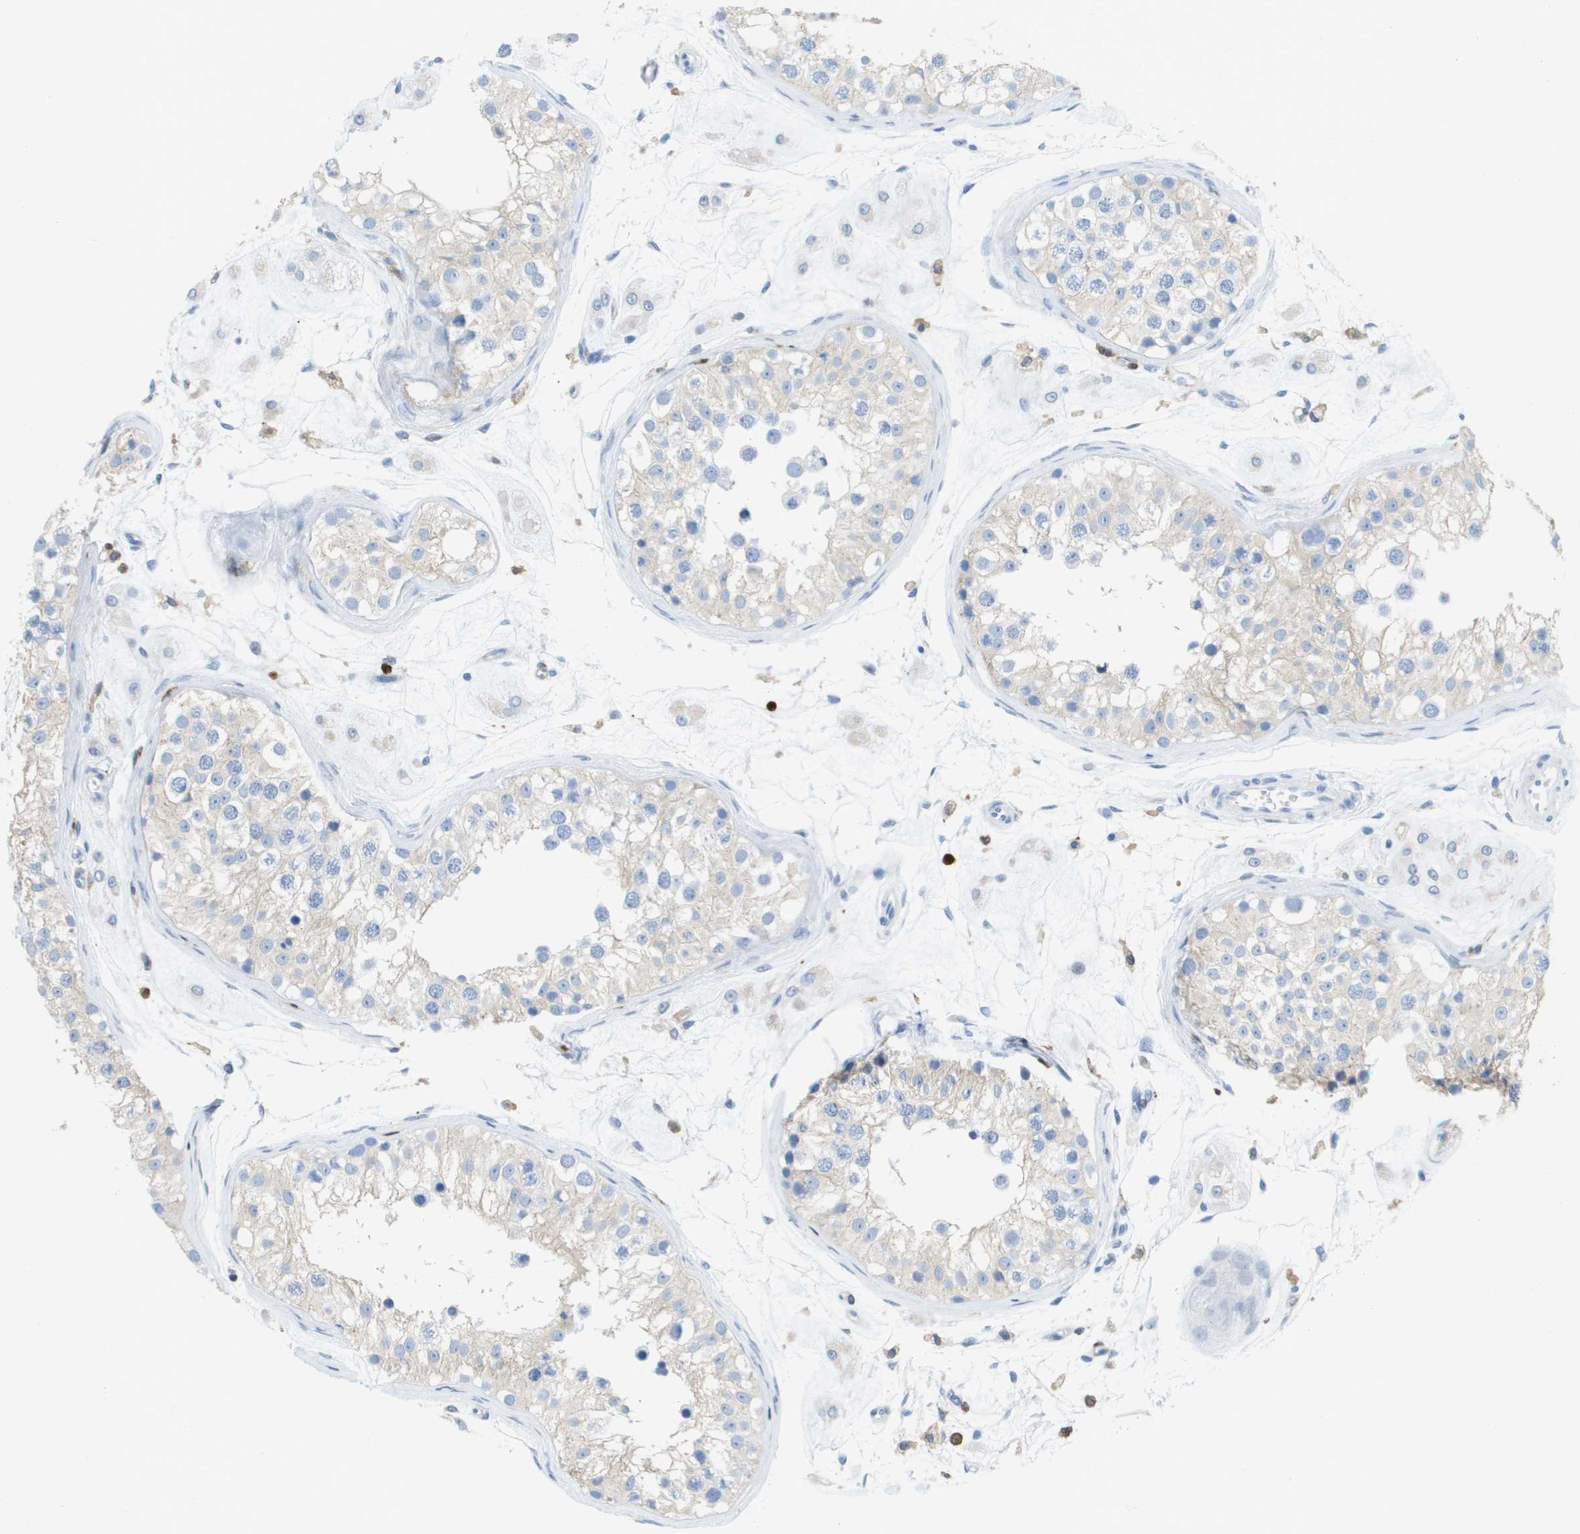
{"staining": {"intensity": "weak", "quantity": "<25%", "location": "cytoplasmic/membranous"}, "tissue": "testis", "cell_type": "Cells in seminiferous ducts", "image_type": "normal", "snomed": [{"axis": "morphology", "description": "Normal tissue, NOS"}, {"axis": "morphology", "description": "Adenocarcinoma, metastatic, NOS"}, {"axis": "topography", "description": "Testis"}], "caption": "Benign testis was stained to show a protein in brown. There is no significant expression in cells in seminiferous ducts.", "gene": "DOCK5", "patient": {"sex": "male", "age": 26}}